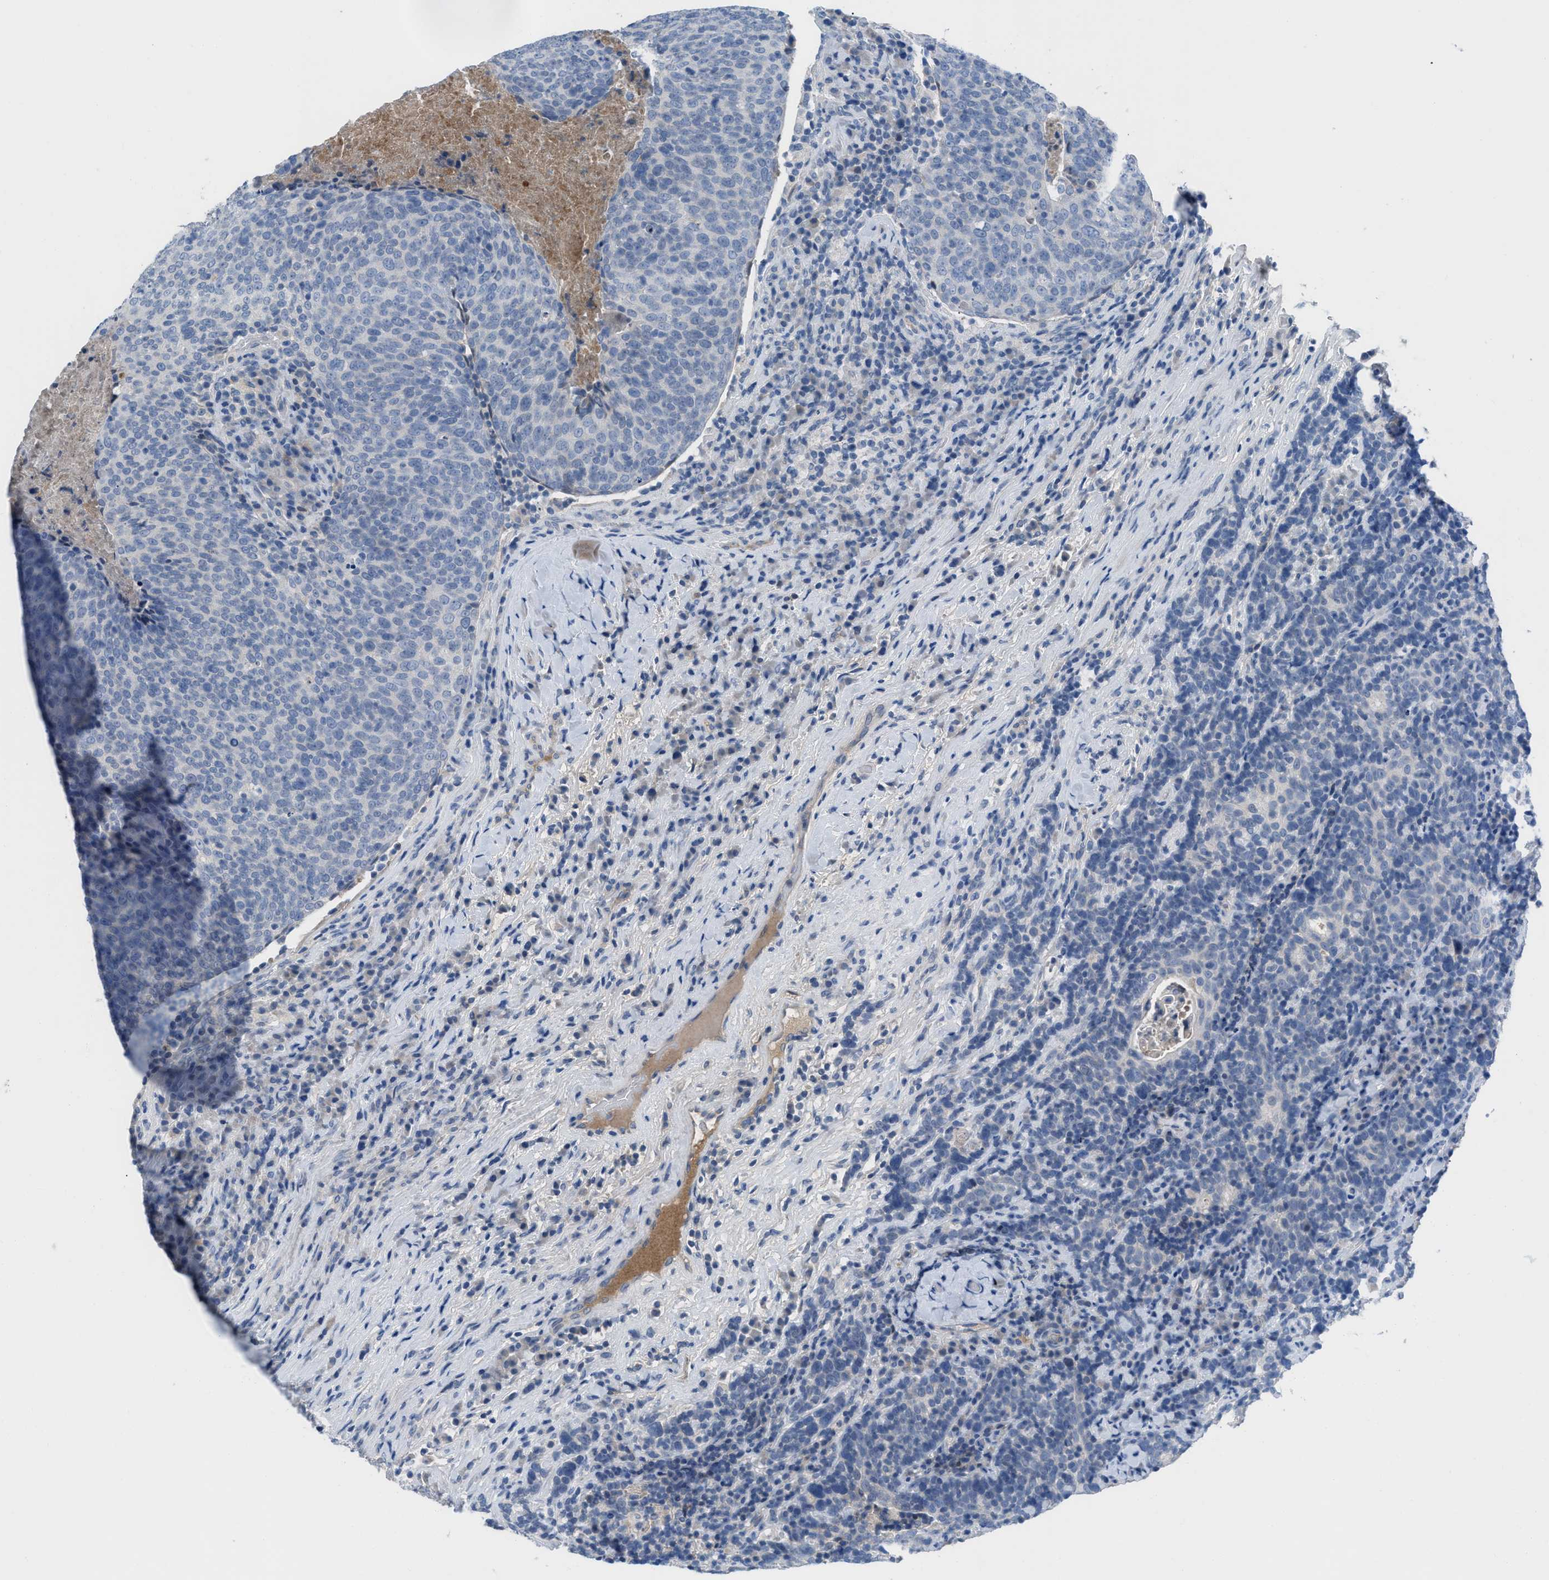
{"staining": {"intensity": "negative", "quantity": "none", "location": "none"}, "tissue": "head and neck cancer", "cell_type": "Tumor cells", "image_type": "cancer", "snomed": [{"axis": "morphology", "description": "Squamous cell carcinoma, NOS"}, {"axis": "morphology", "description": "Squamous cell carcinoma, metastatic, NOS"}, {"axis": "topography", "description": "Lymph node"}, {"axis": "topography", "description": "Head-Neck"}], "caption": "The photomicrograph displays no significant expression in tumor cells of head and neck squamous cell carcinoma. (DAB (3,3'-diaminobenzidine) immunohistochemistry with hematoxylin counter stain).", "gene": "HPX", "patient": {"sex": "male", "age": 62}}